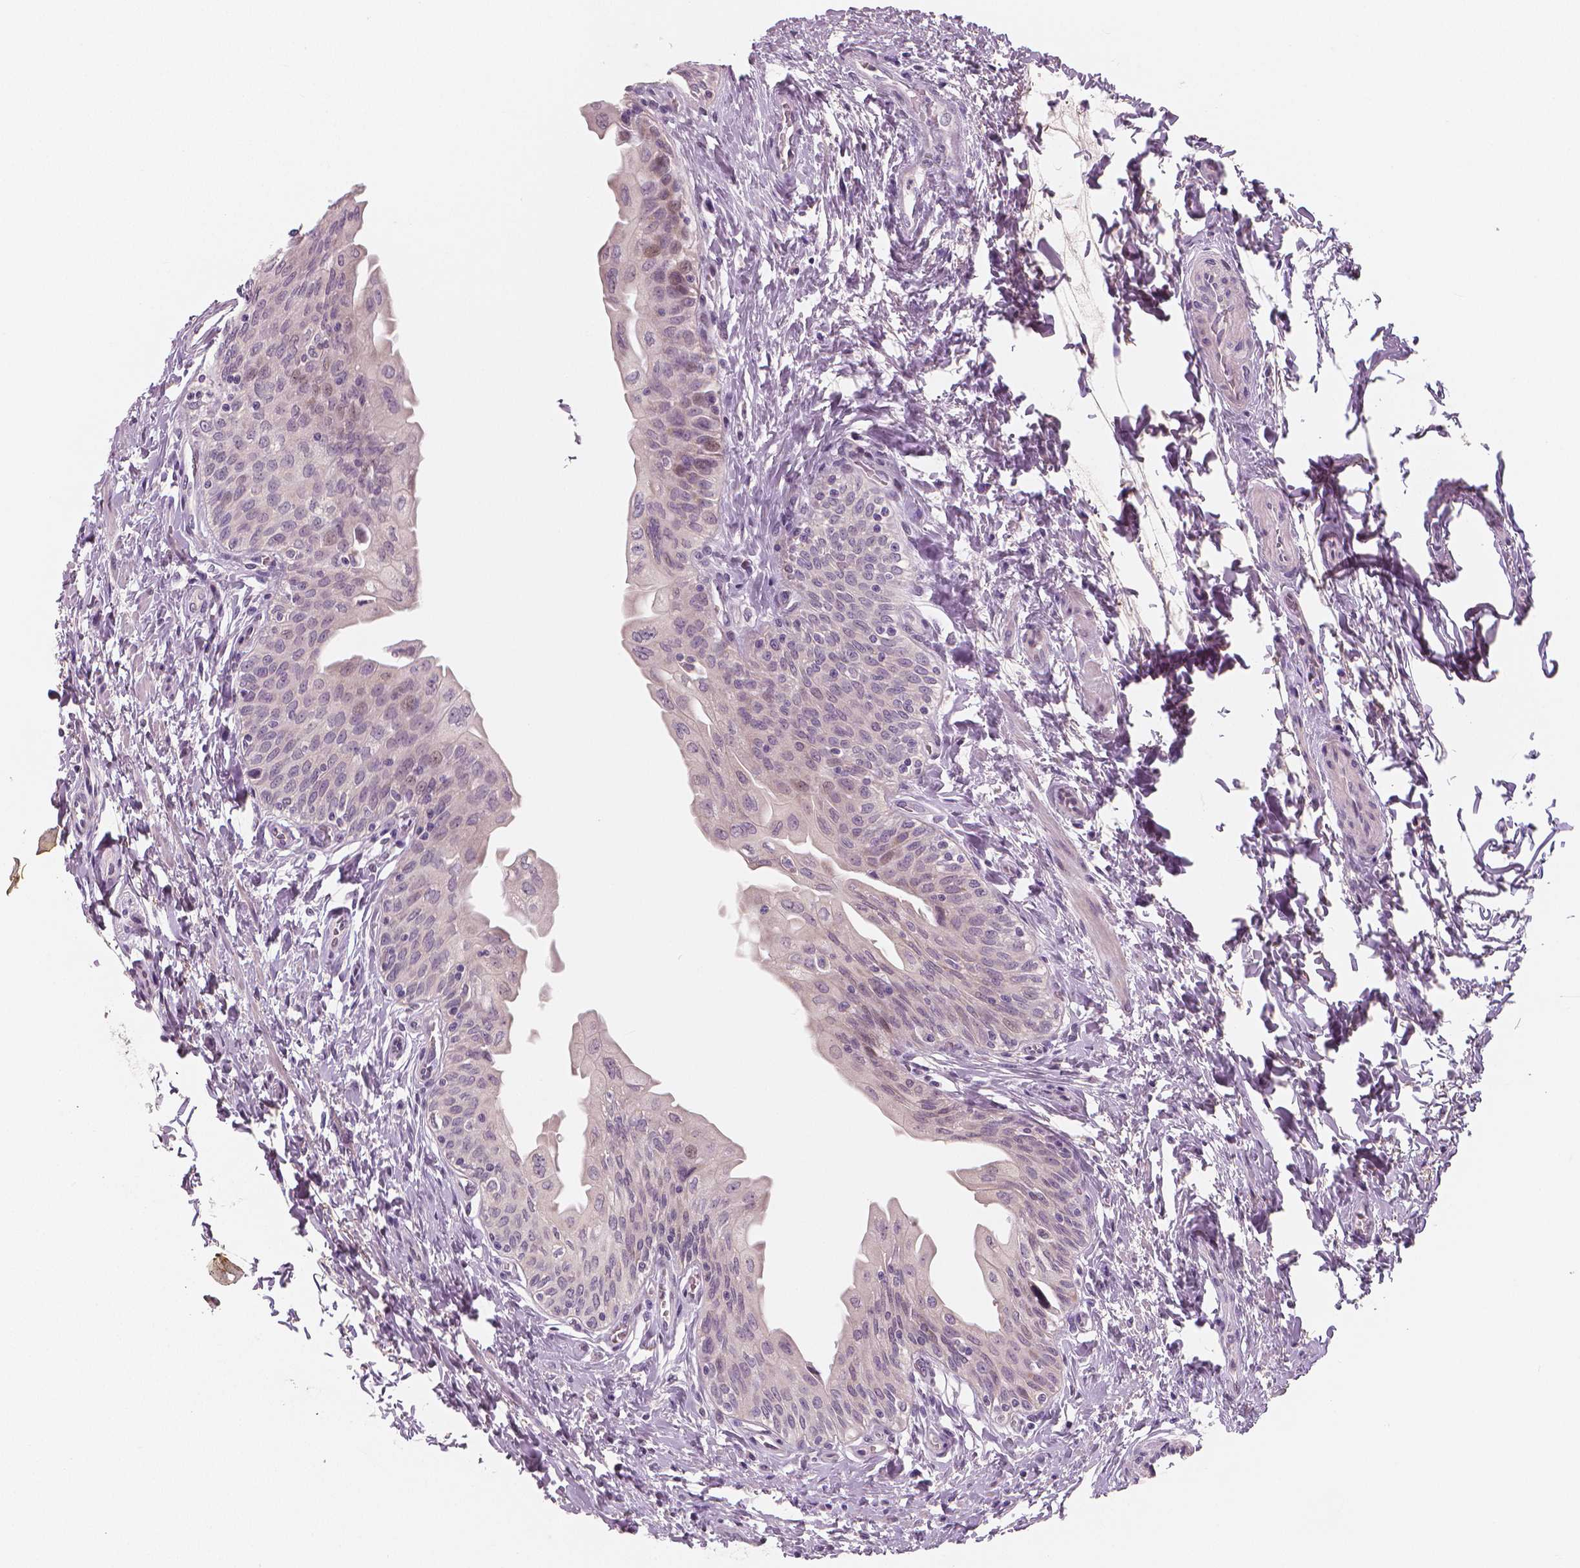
{"staining": {"intensity": "weak", "quantity": "<25%", "location": "nuclear"}, "tissue": "urinary bladder", "cell_type": "Urothelial cells", "image_type": "normal", "snomed": [{"axis": "morphology", "description": "Normal tissue, NOS"}, {"axis": "topography", "description": "Urinary bladder"}], "caption": "Immunohistochemical staining of benign urinary bladder exhibits no significant staining in urothelial cells.", "gene": "RNASE7", "patient": {"sex": "male", "age": 56}}